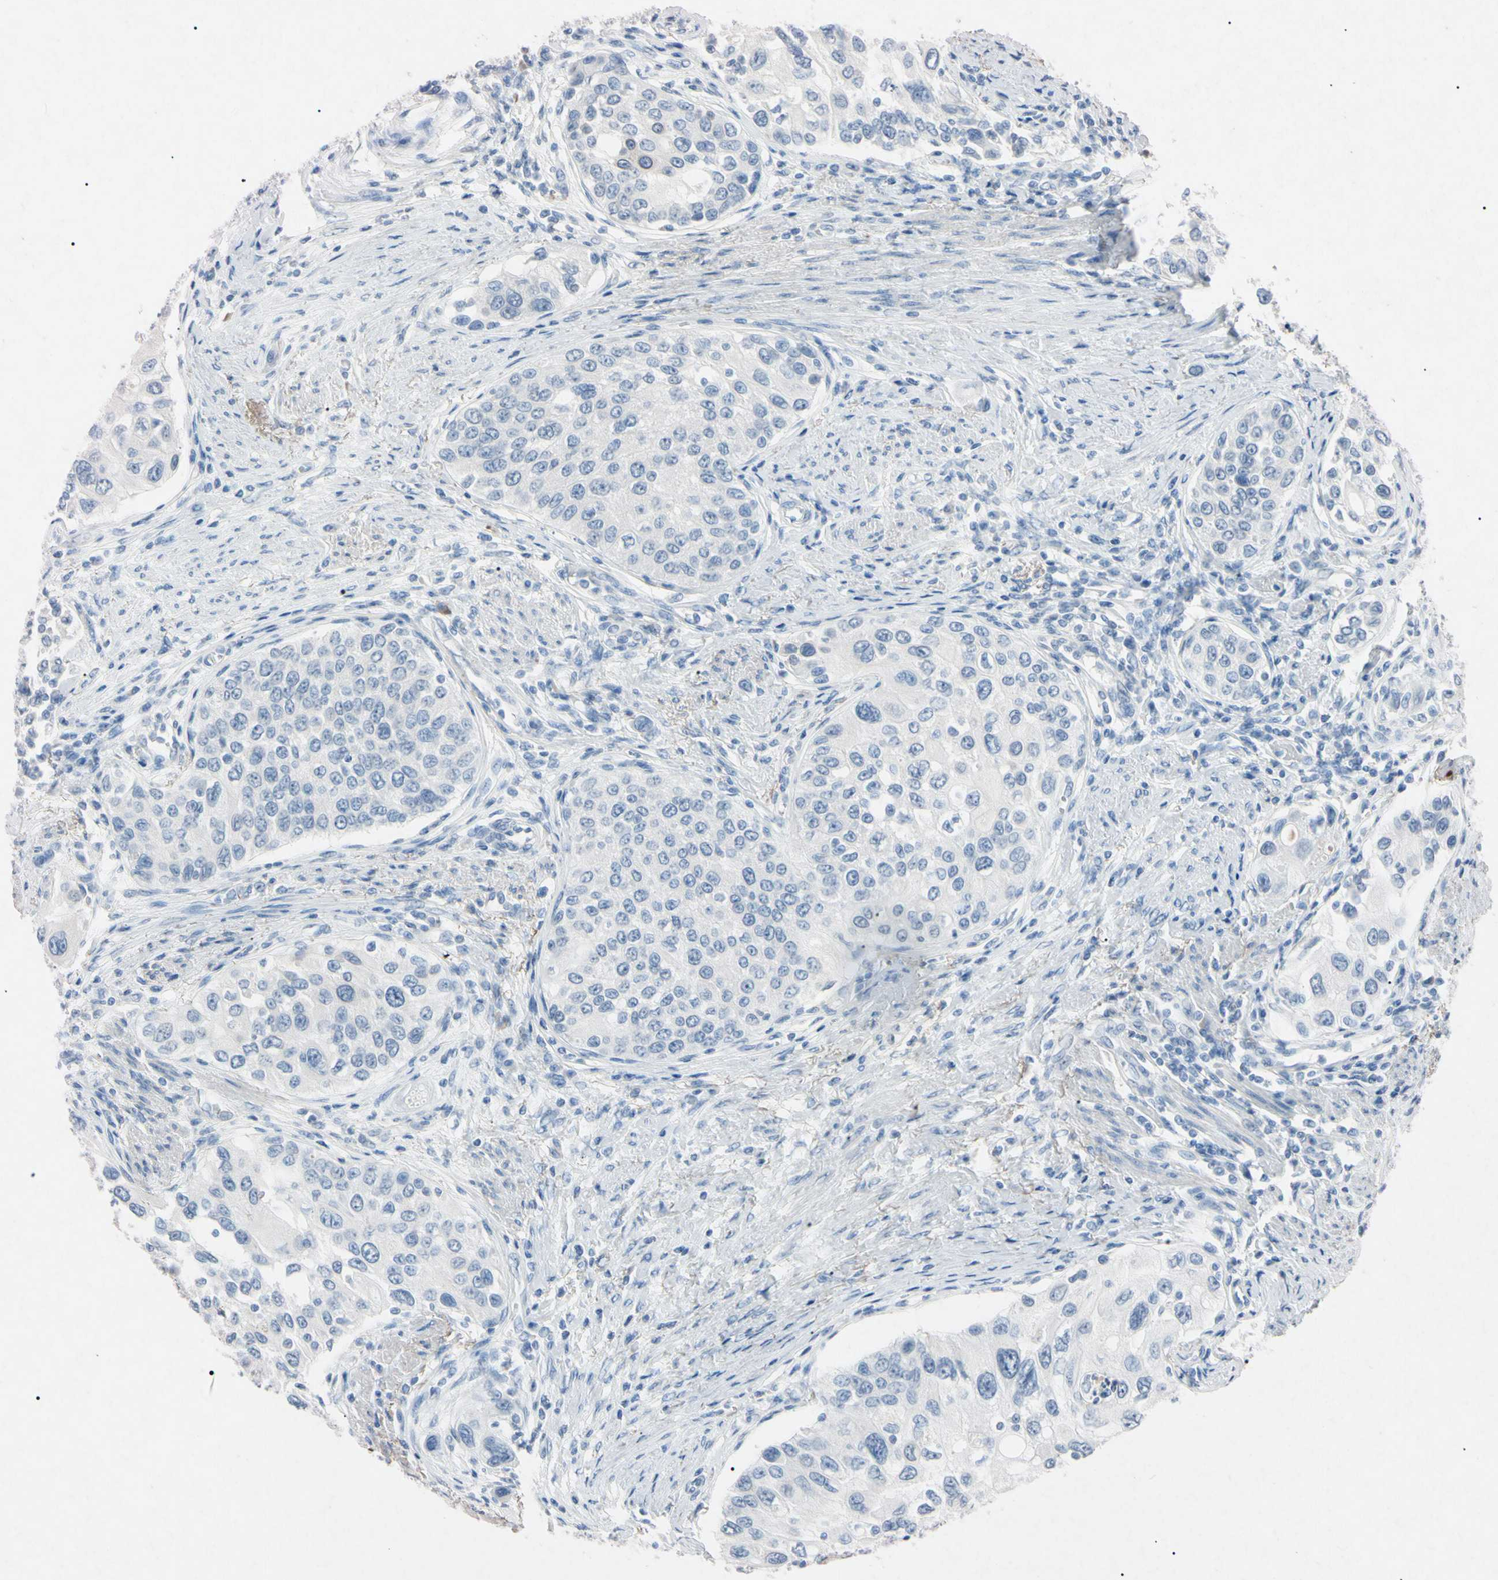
{"staining": {"intensity": "negative", "quantity": "none", "location": "none"}, "tissue": "urothelial cancer", "cell_type": "Tumor cells", "image_type": "cancer", "snomed": [{"axis": "morphology", "description": "Urothelial carcinoma, High grade"}, {"axis": "topography", "description": "Urinary bladder"}], "caption": "Urothelial cancer was stained to show a protein in brown. There is no significant positivity in tumor cells.", "gene": "ELN", "patient": {"sex": "female", "age": 56}}